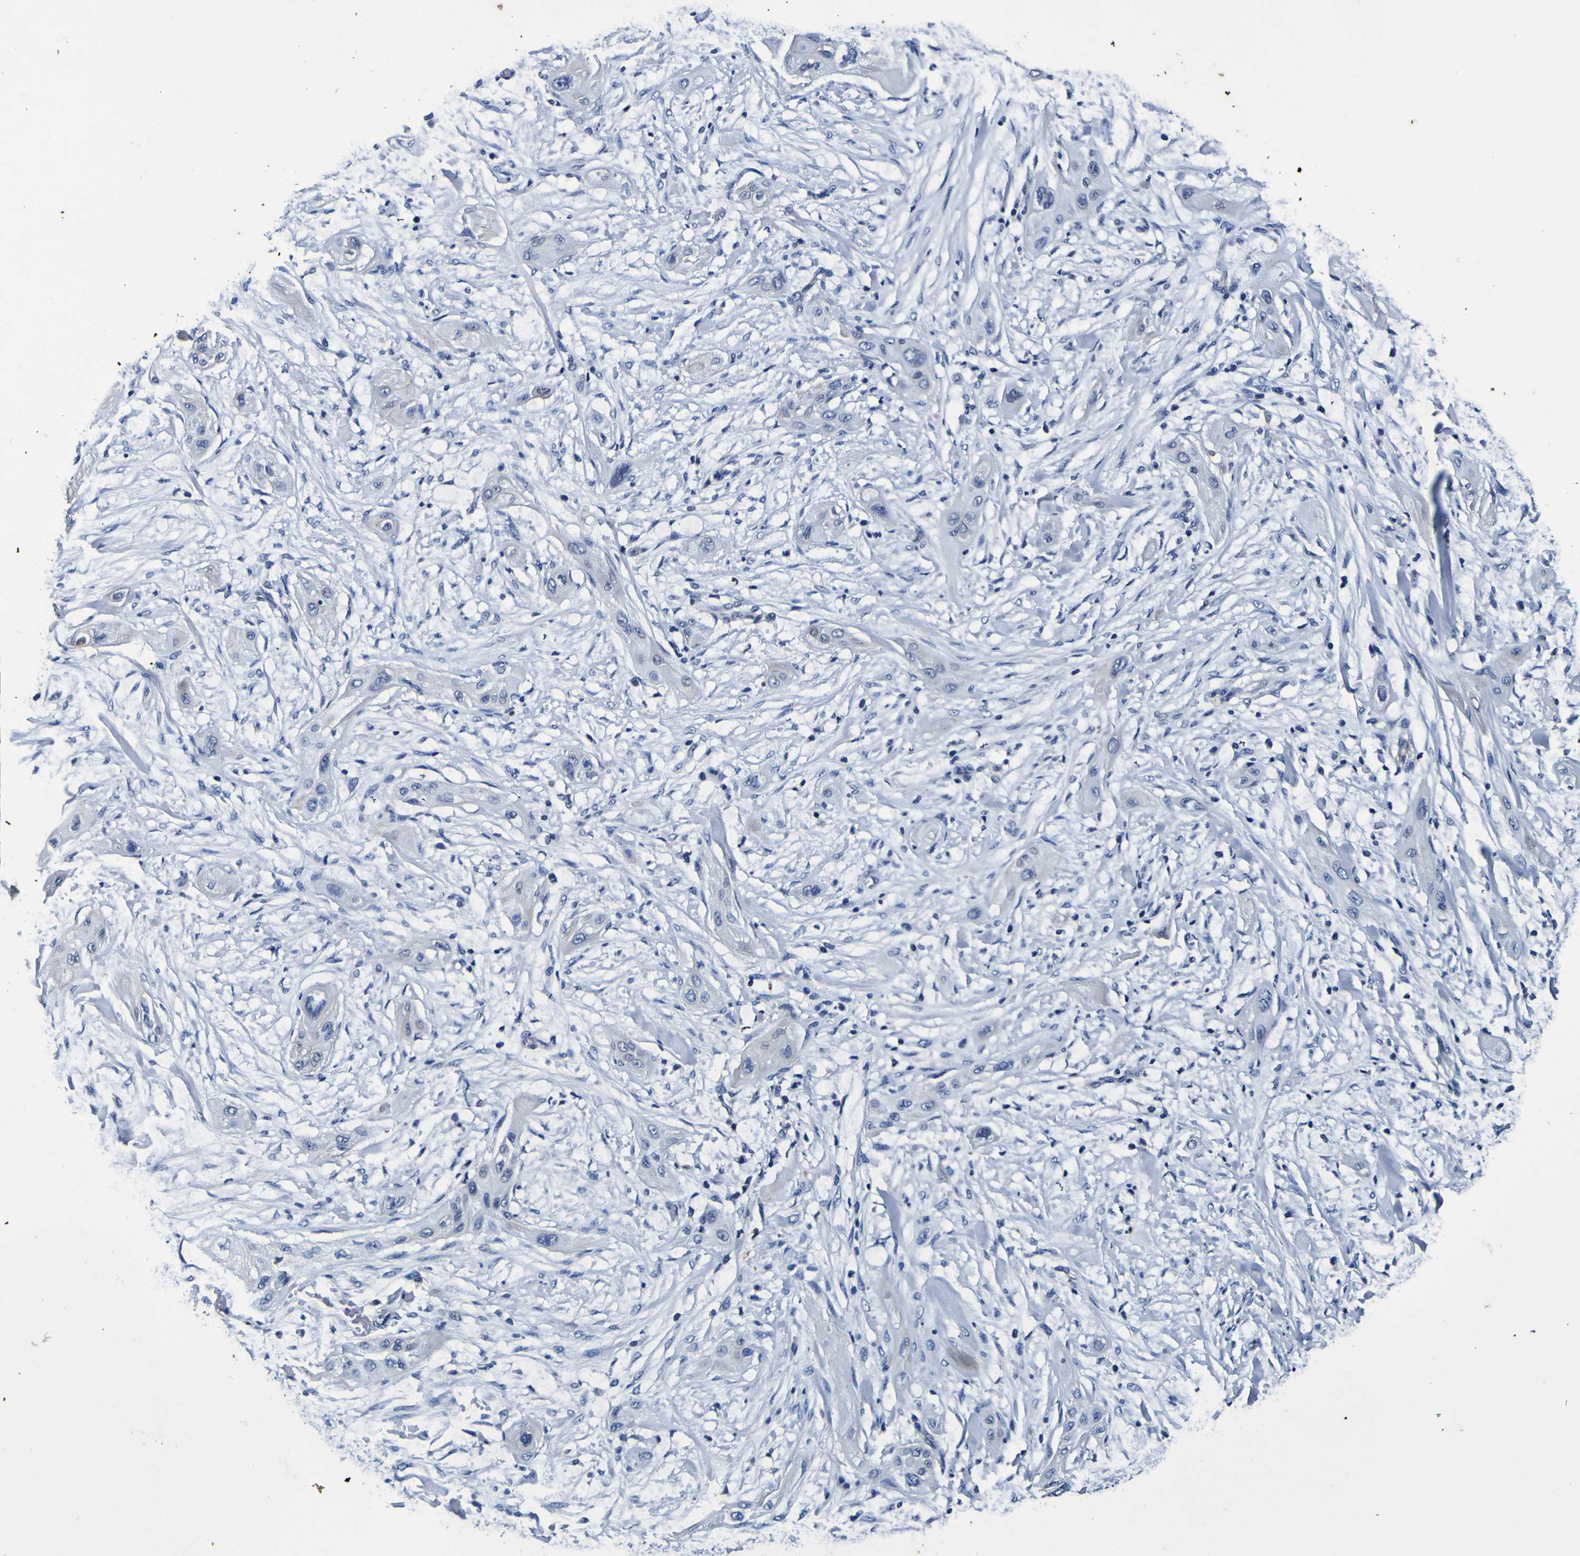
{"staining": {"intensity": "negative", "quantity": "none", "location": "none"}, "tissue": "lung cancer", "cell_type": "Tumor cells", "image_type": "cancer", "snomed": [{"axis": "morphology", "description": "Squamous cell carcinoma, NOS"}, {"axis": "topography", "description": "Lung"}], "caption": "Squamous cell carcinoma (lung) was stained to show a protein in brown. There is no significant positivity in tumor cells. (Brightfield microscopy of DAB immunohistochemistry (IHC) at high magnification).", "gene": "PANK4", "patient": {"sex": "female", "age": 47}}